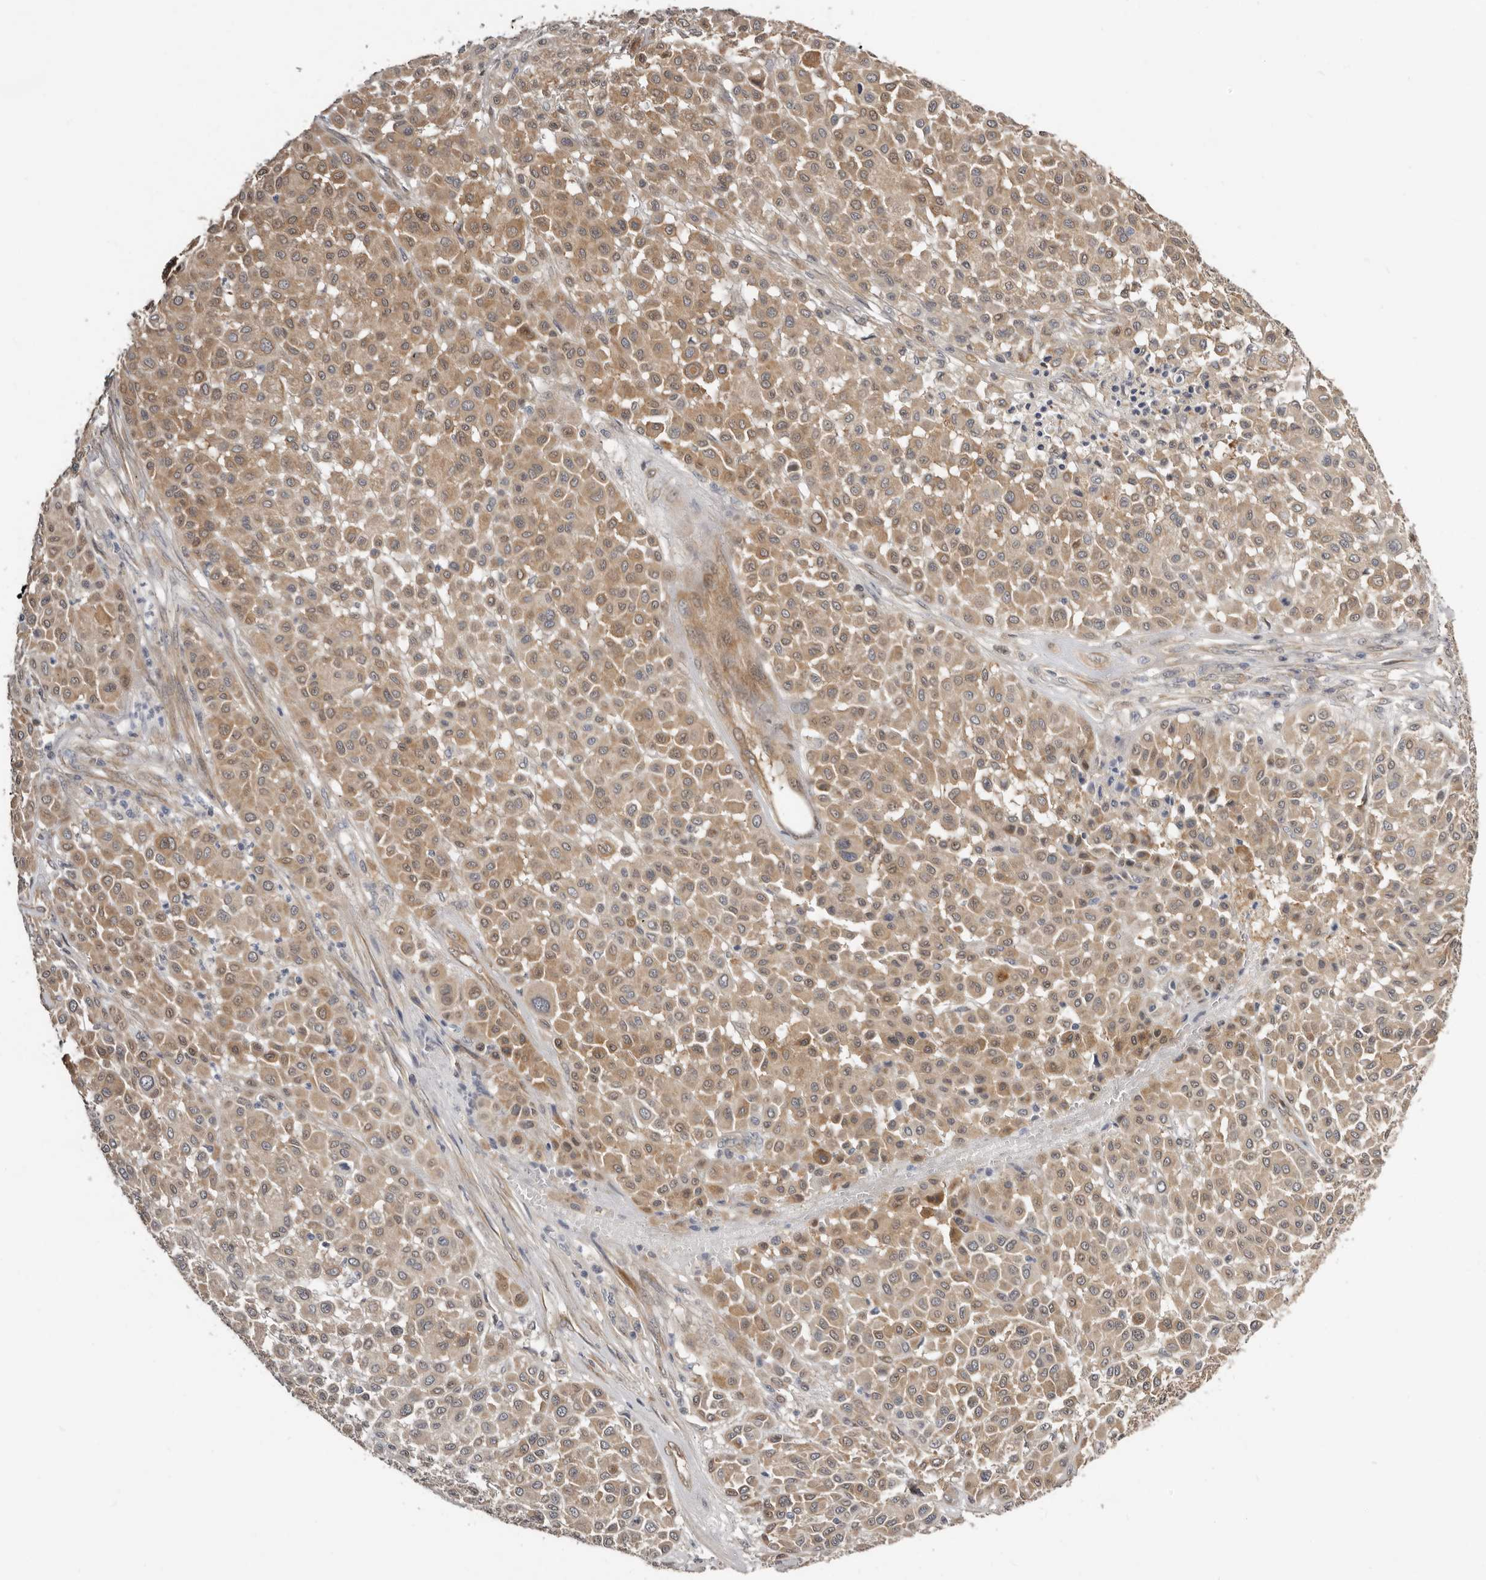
{"staining": {"intensity": "moderate", "quantity": ">75%", "location": "cytoplasmic/membranous"}, "tissue": "melanoma", "cell_type": "Tumor cells", "image_type": "cancer", "snomed": [{"axis": "morphology", "description": "Malignant melanoma, Metastatic site"}, {"axis": "topography", "description": "Soft tissue"}], "caption": "A medium amount of moderate cytoplasmic/membranous positivity is appreciated in about >75% of tumor cells in malignant melanoma (metastatic site) tissue.", "gene": "SBDS", "patient": {"sex": "male", "age": 41}}